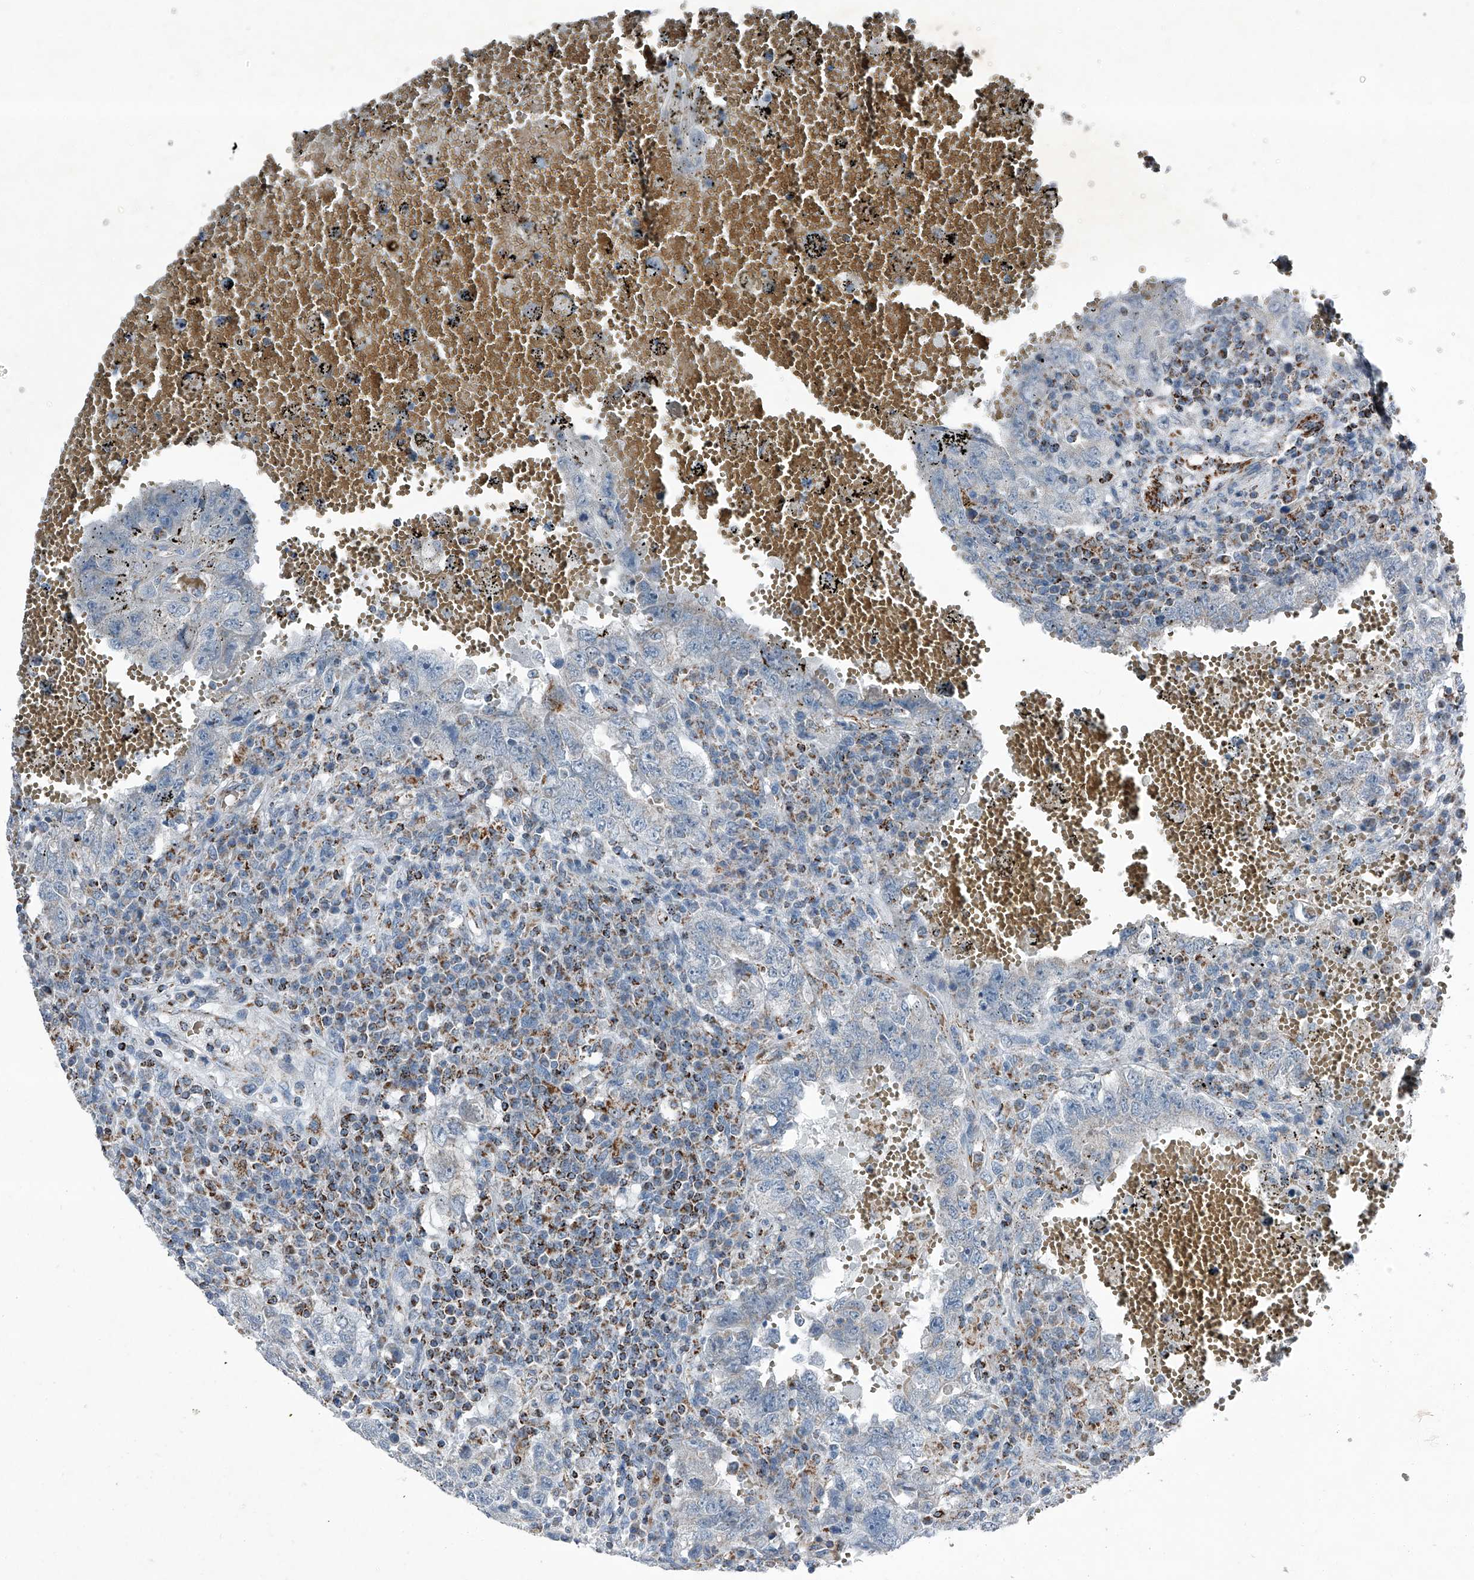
{"staining": {"intensity": "negative", "quantity": "none", "location": "none"}, "tissue": "testis cancer", "cell_type": "Tumor cells", "image_type": "cancer", "snomed": [{"axis": "morphology", "description": "Carcinoma, Embryonal, NOS"}, {"axis": "topography", "description": "Testis"}], "caption": "IHC of testis embryonal carcinoma displays no staining in tumor cells.", "gene": "CHRNA7", "patient": {"sex": "male", "age": 26}}